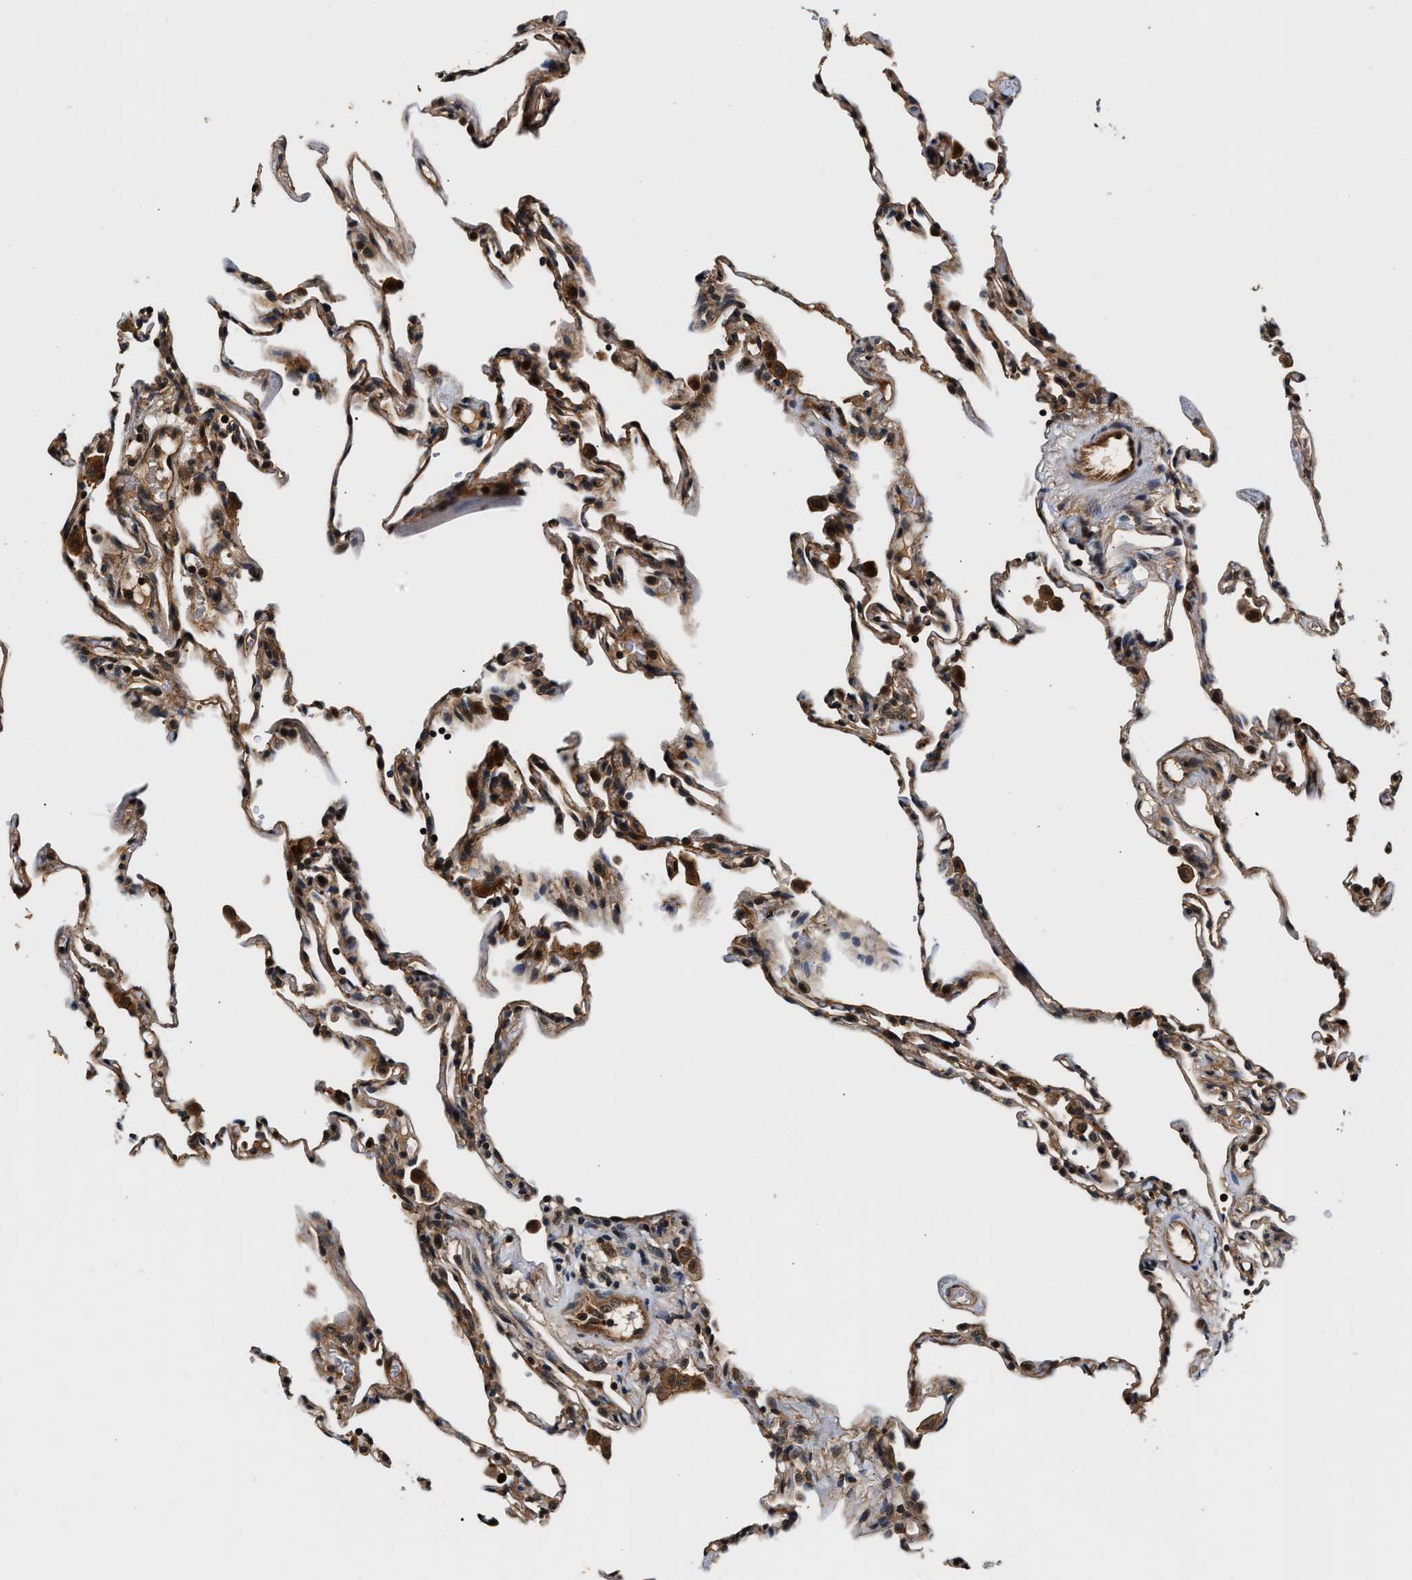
{"staining": {"intensity": "moderate", "quantity": "25%-75%", "location": "cytoplasmic/membranous"}, "tissue": "lung", "cell_type": "Alveolar cells", "image_type": "normal", "snomed": [{"axis": "morphology", "description": "Normal tissue, NOS"}, {"axis": "topography", "description": "Lung"}], "caption": "Immunohistochemical staining of benign human lung shows moderate cytoplasmic/membranous protein positivity in about 25%-75% of alveolar cells.", "gene": "TUT7", "patient": {"sex": "male", "age": 59}}